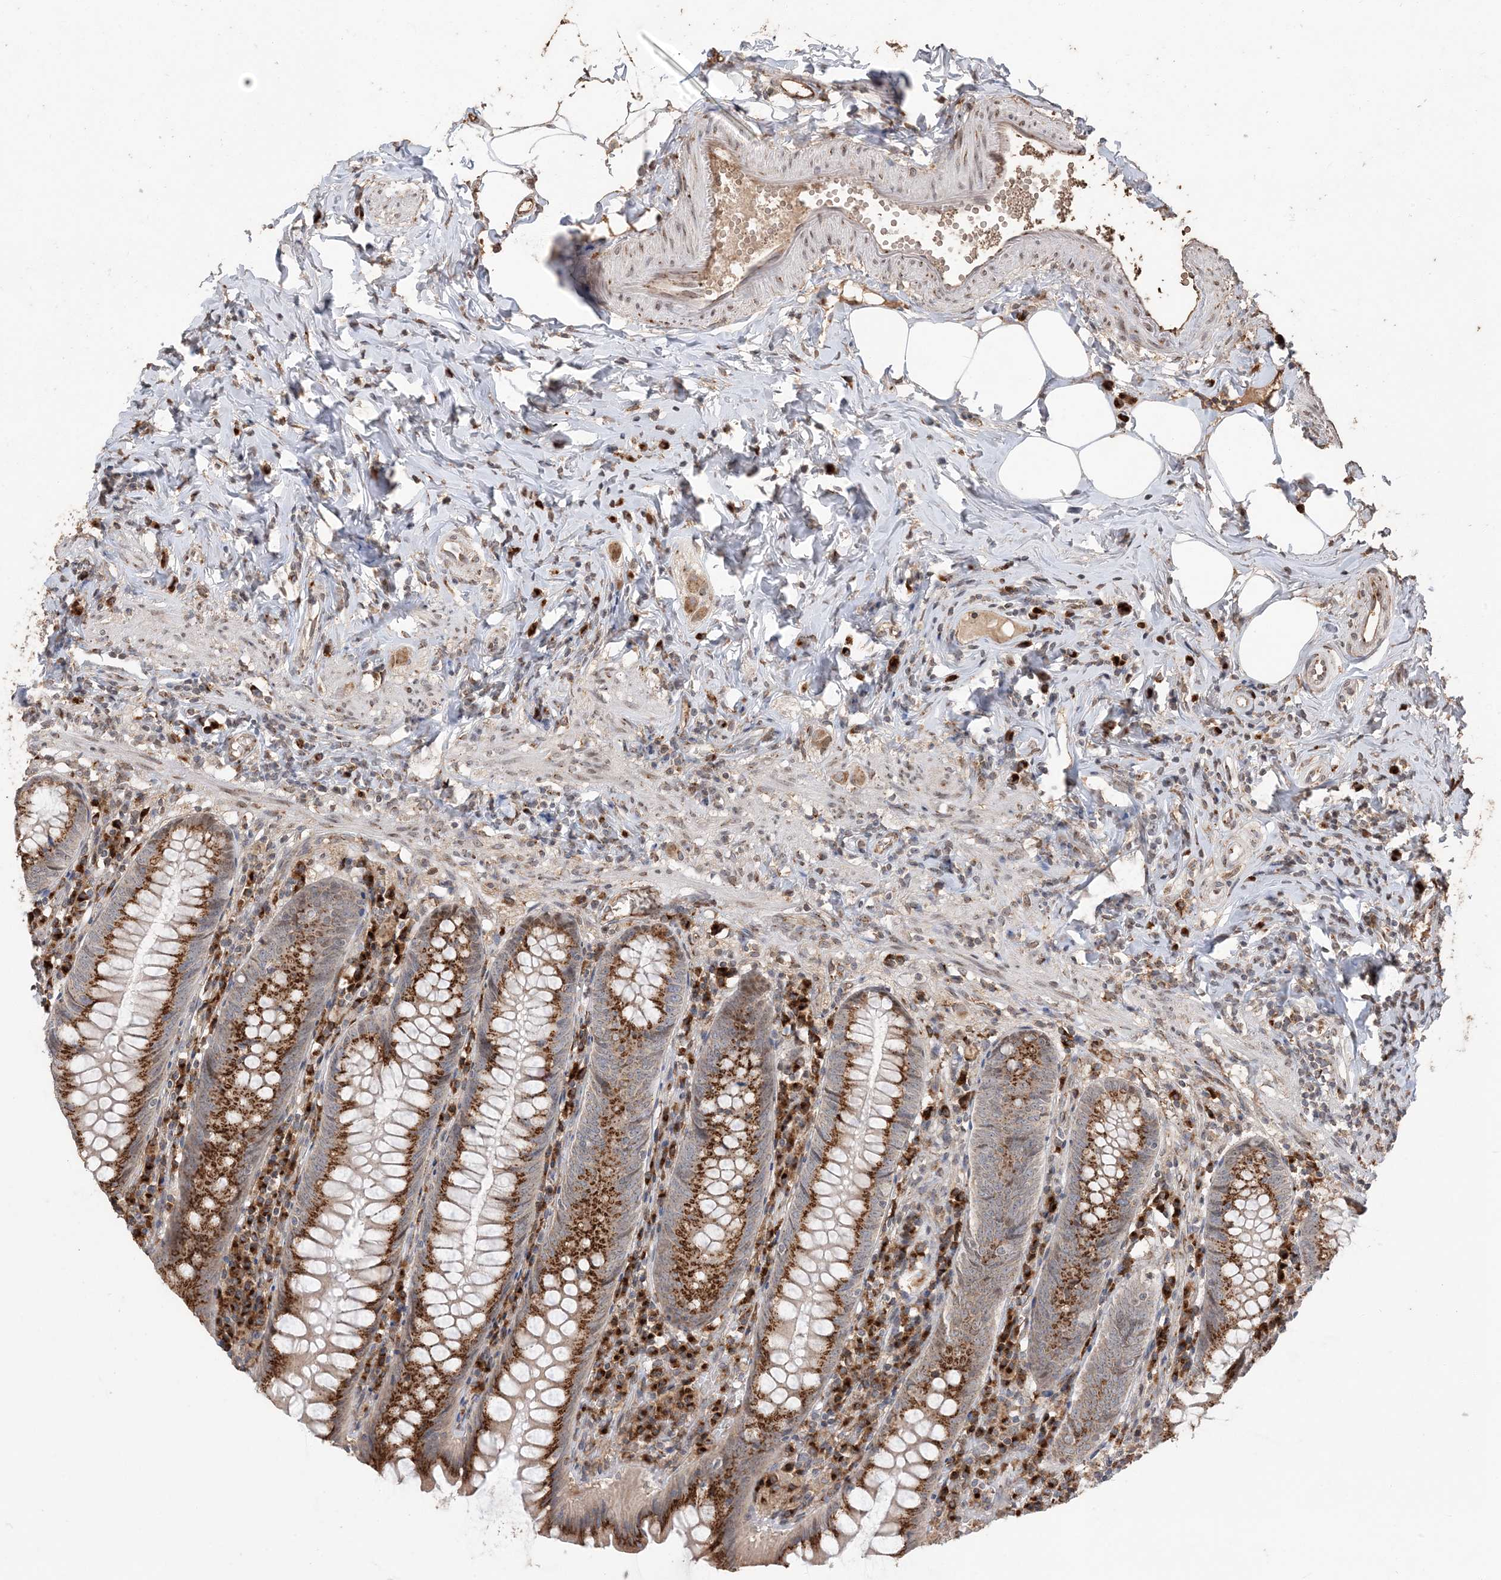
{"staining": {"intensity": "strong", "quantity": ">75%", "location": "cytoplasmic/membranous"}, "tissue": "appendix", "cell_type": "Glandular cells", "image_type": "normal", "snomed": [{"axis": "morphology", "description": "Normal tissue, NOS"}, {"axis": "topography", "description": "Appendix"}], "caption": "Appendix stained for a protein displays strong cytoplasmic/membranous positivity in glandular cells.", "gene": "RER1", "patient": {"sex": "female", "age": 54}}